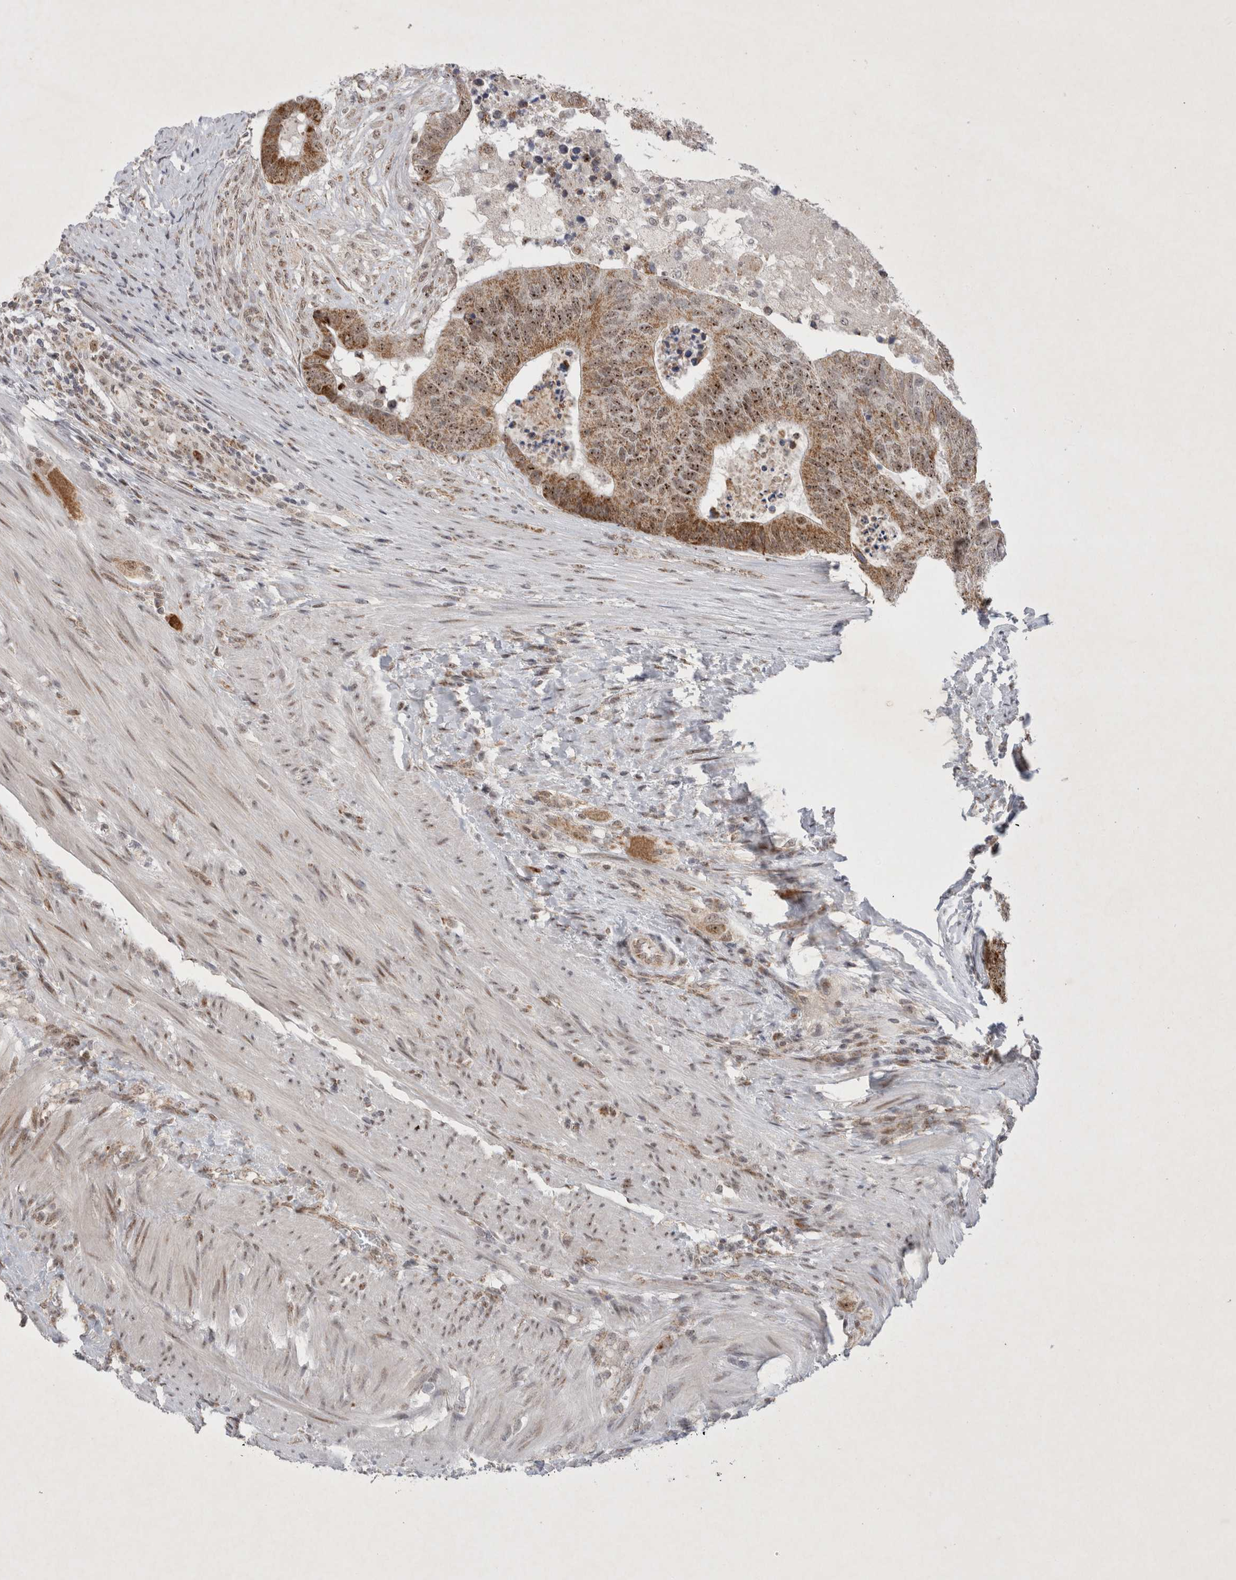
{"staining": {"intensity": "moderate", "quantity": ">75%", "location": "cytoplasmic/membranous,nuclear"}, "tissue": "colorectal cancer", "cell_type": "Tumor cells", "image_type": "cancer", "snomed": [{"axis": "morphology", "description": "Adenocarcinoma, NOS"}, {"axis": "topography", "description": "Colon"}], "caption": "The micrograph reveals staining of colorectal adenocarcinoma, revealing moderate cytoplasmic/membranous and nuclear protein expression (brown color) within tumor cells.", "gene": "MRPL37", "patient": {"sex": "female", "age": 67}}